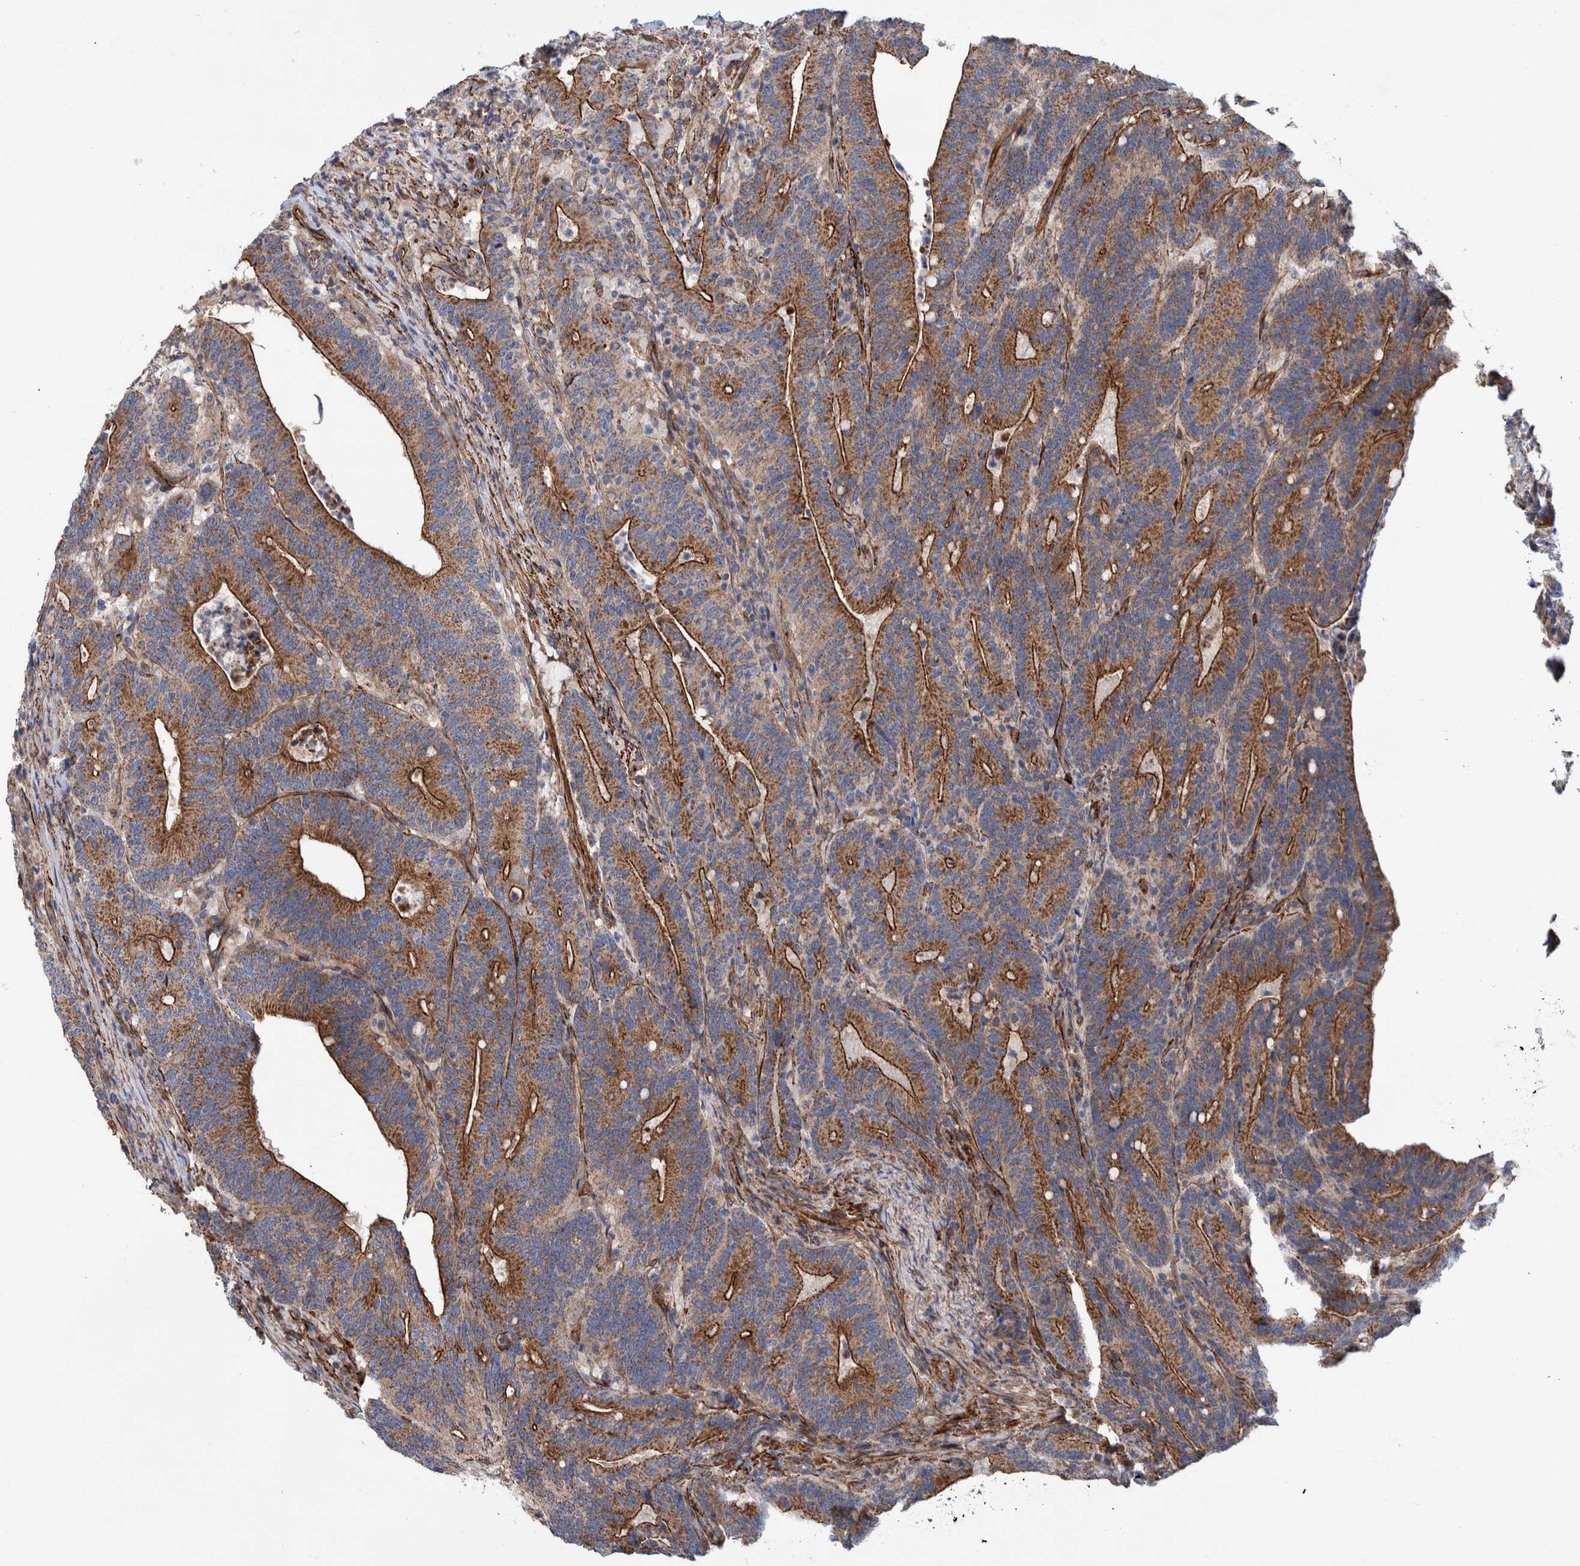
{"staining": {"intensity": "strong", "quantity": "25%-75%", "location": "cytoplasmic/membranous"}, "tissue": "colorectal cancer", "cell_type": "Tumor cells", "image_type": "cancer", "snomed": [{"axis": "morphology", "description": "Adenocarcinoma, NOS"}, {"axis": "topography", "description": "Colon"}], "caption": "A high-resolution image shows IHC staining of colorectal cancer (adenocarcinoma), which exhibits strong cytoplasmic/membranous staining in about 25%-75% of tumor cells.", "gene": "SLC25A10", "patient": {"sex": "female", "age": 66}}